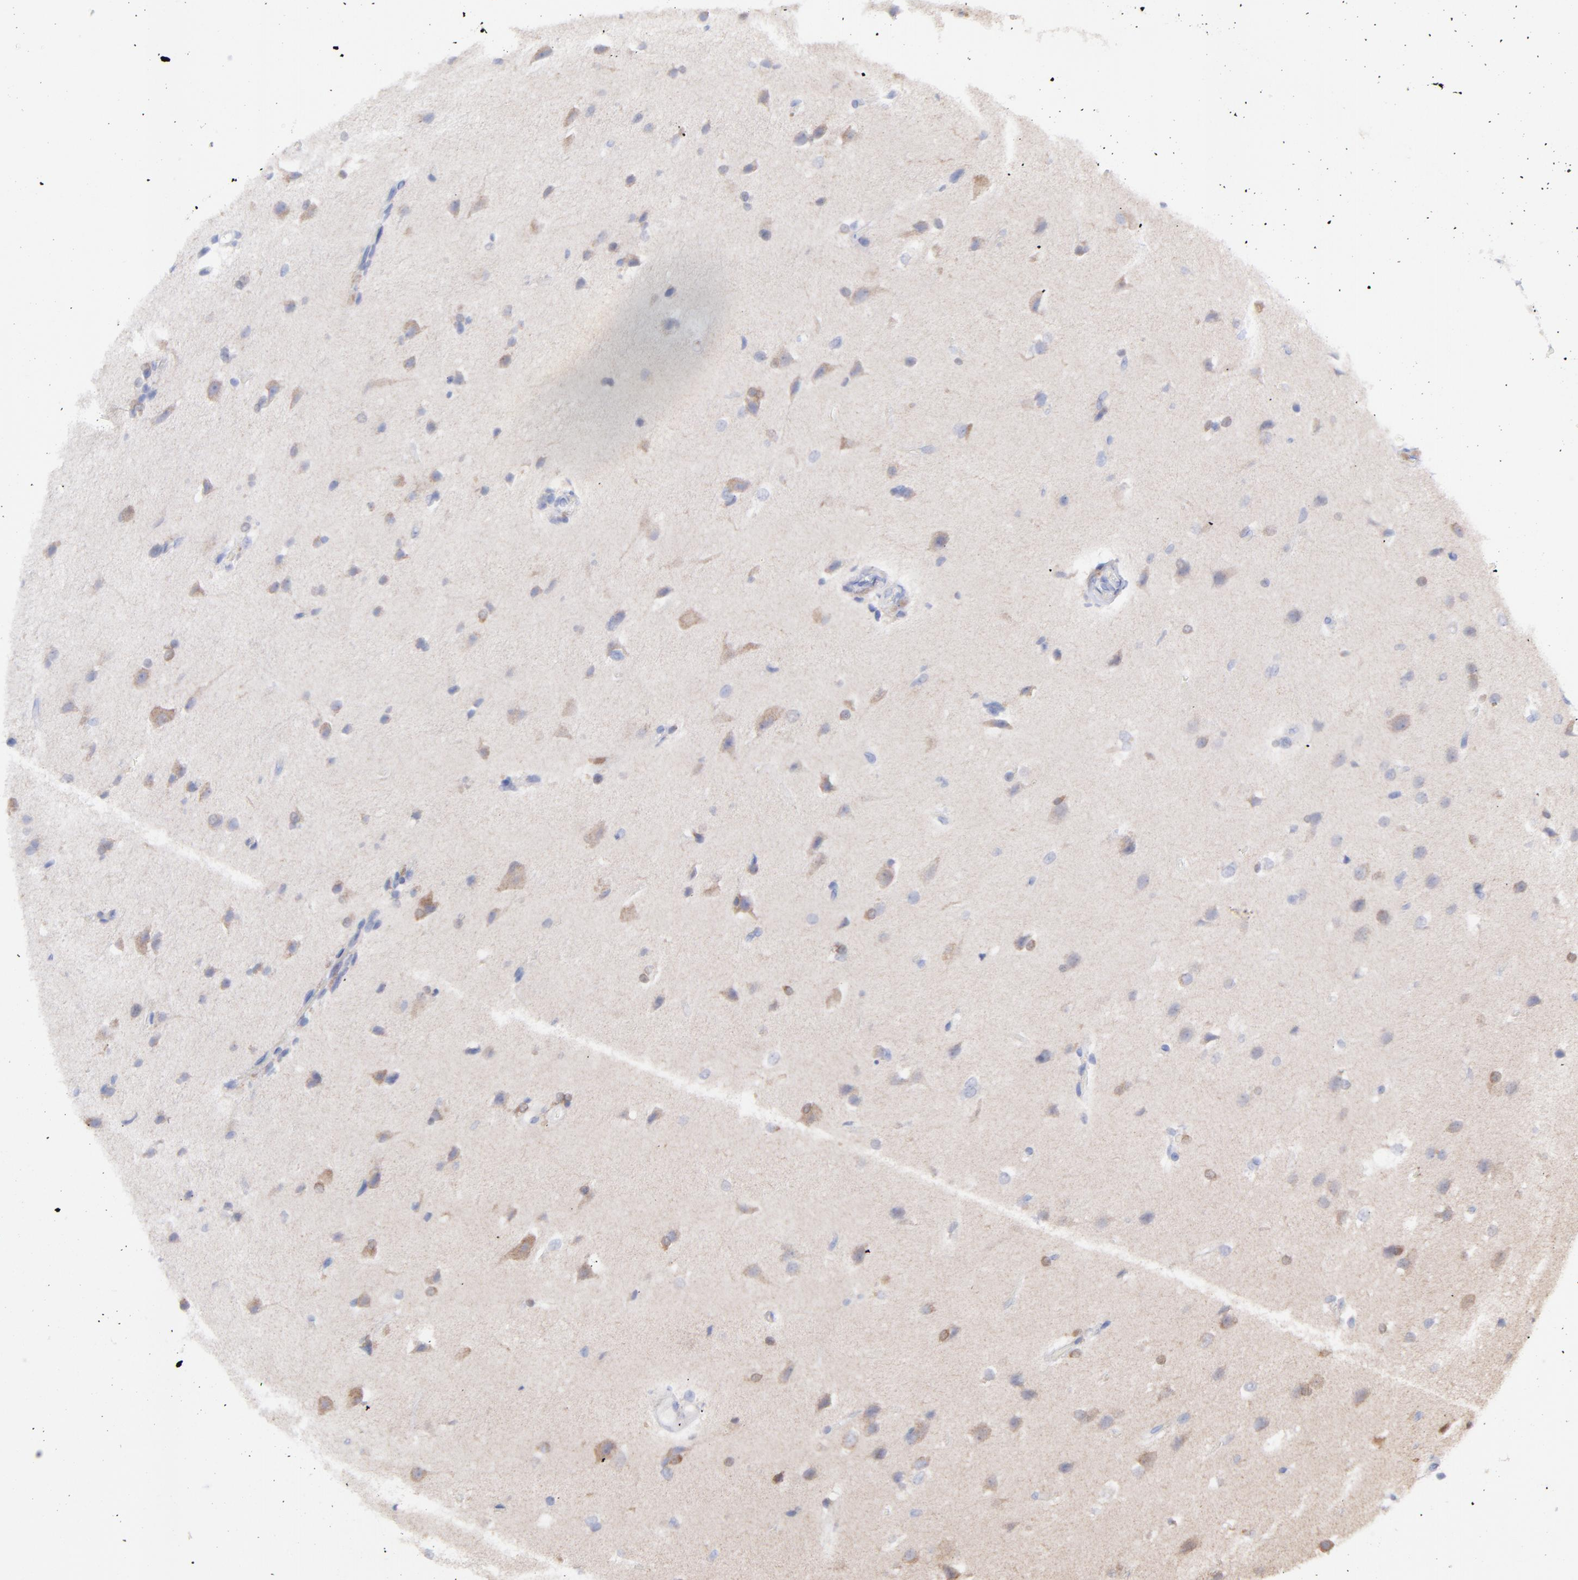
{"staining": {"intensity": "weak", "quantity": "25%-75%", "location": "cytoplasmic/membranous"}, "tissue": "glioma", "cell_type": "Tumor cells", "image_type": "cancer", "snomed": [{"axis": "morphology", "description": "Glioma, malignant, High grade"}, {"axis": "topography", "description": "Brain"}], "caption": "The micrograph exhibits staining of glioma, revealing weak cytoplasmic/membranous protein expression (brown color) within tumor cells. Nuclei are stained in blue.", "gene": "CFAP57", "patient": {"sex": "male", "age": 68}}